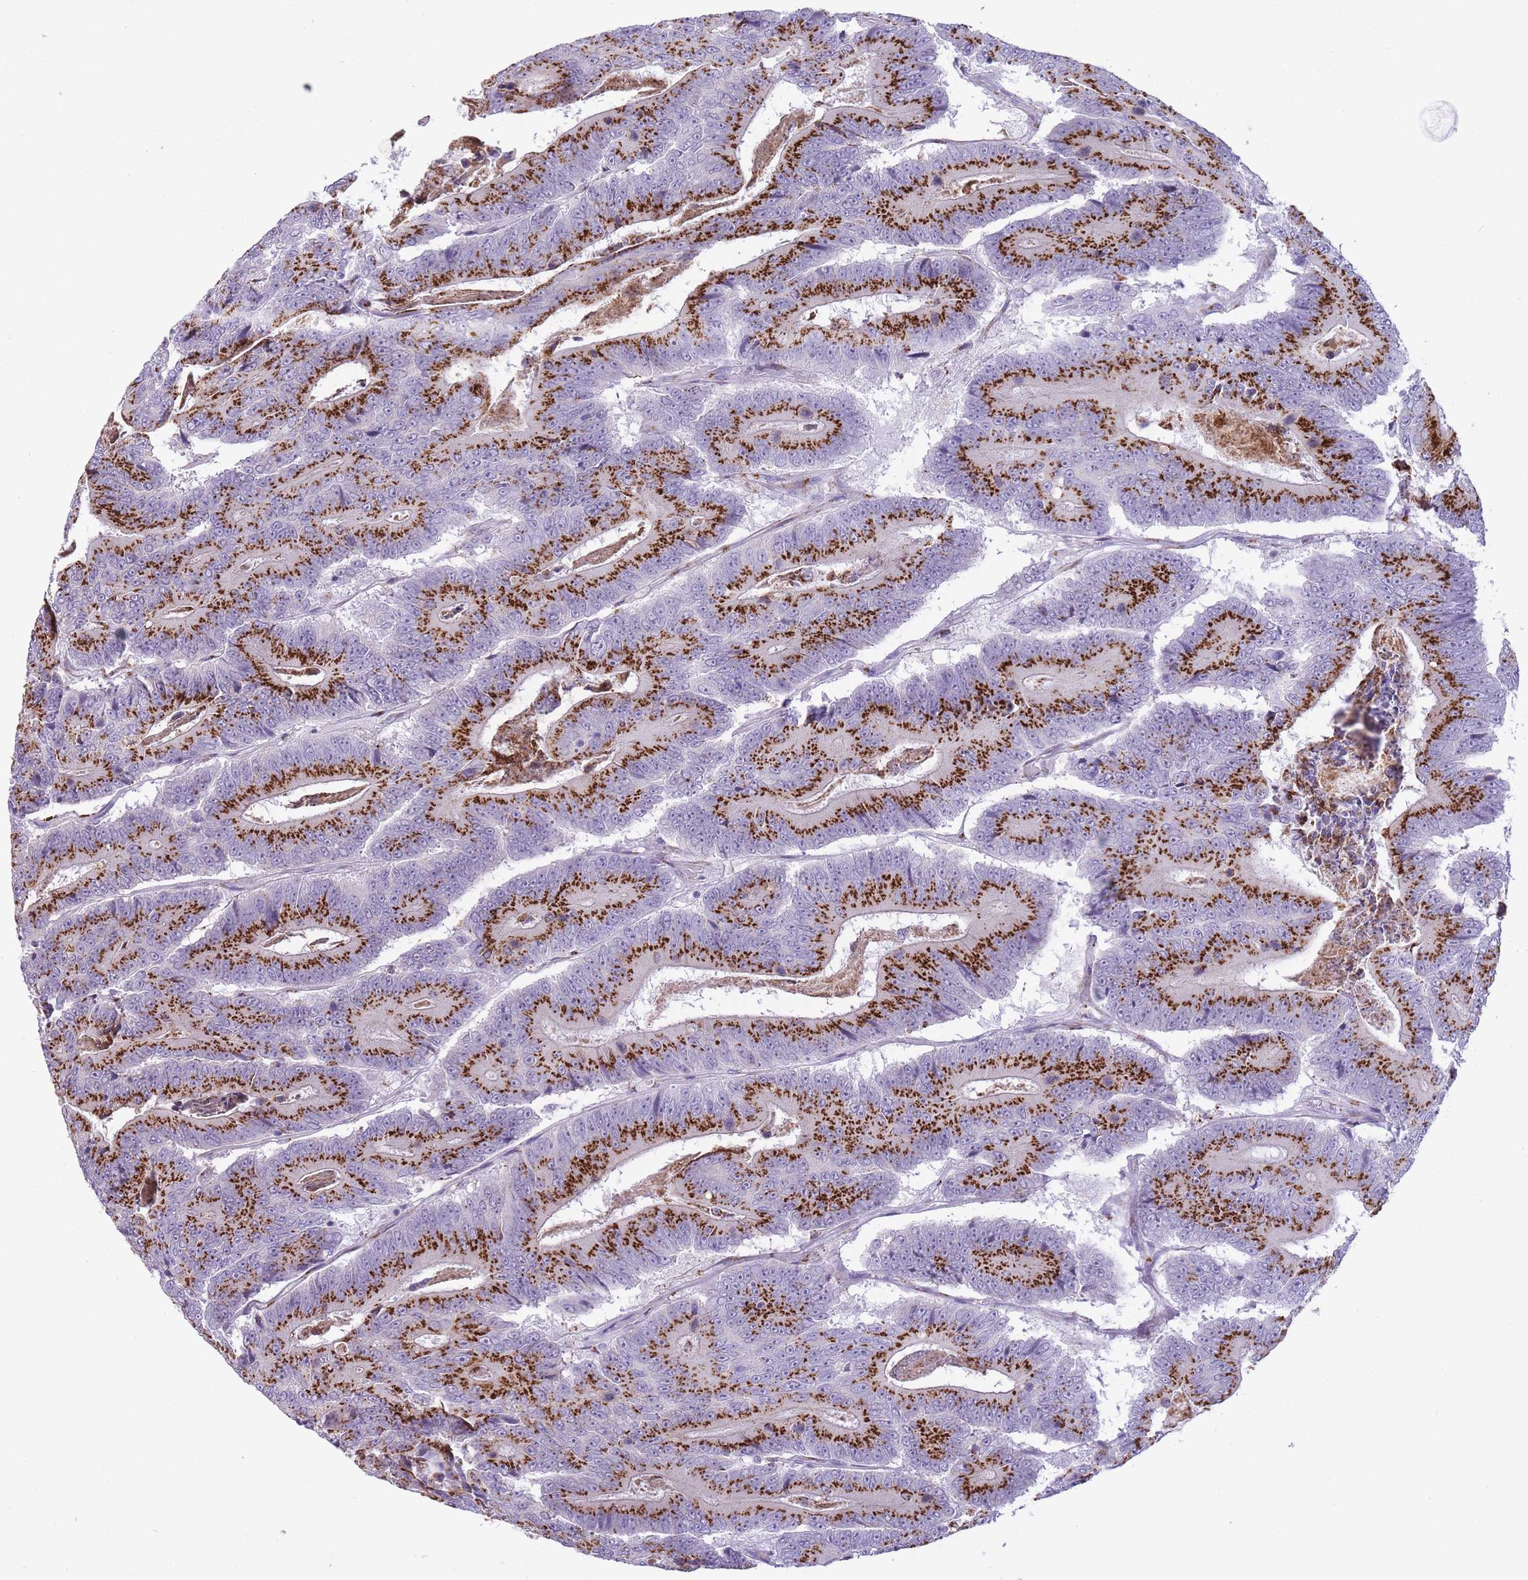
{"staining": {"intensity": "strong", "quantity": ">75%", "location": "cytoplasmic/membranous"}, "tissue": "colorectal cancer", "cell_type": "Tumor cells", "image_type": "cancer", "snomed": [{"axis": "morphology", "description": "Adenocarcinoma, NOS"}, {"axis": "topography", "description": "Colon"}], "caption": "Immunohistochemical staining of human colorectal cancer shows high levels of strong cytoplasmic/membranous protein positivity in approximately >75% of tumor cells.", "gene": "B4GALT2", "patient": {"sex": "male", "age": 83}}